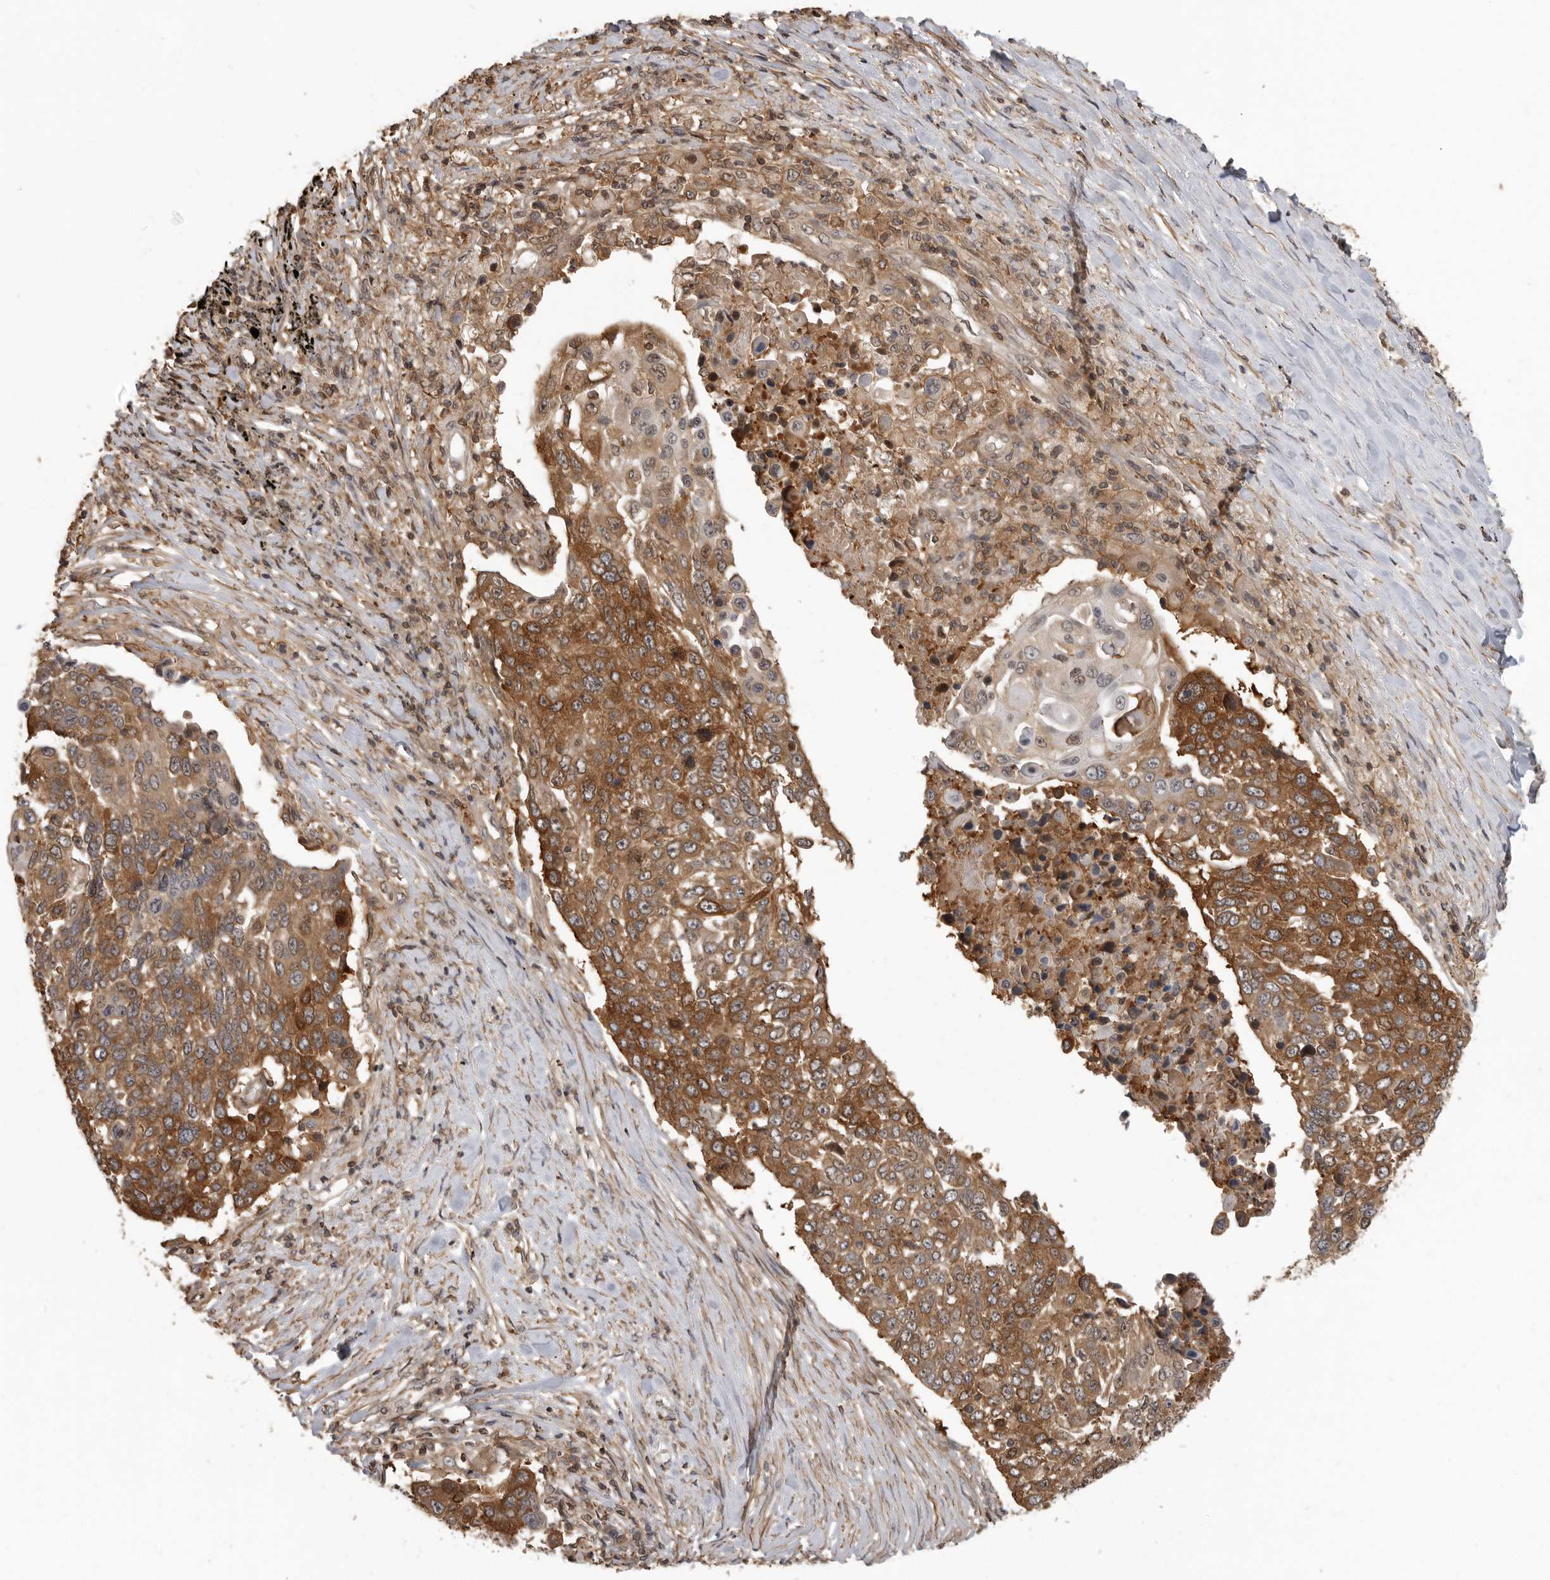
{"staining": {"intensity": "strong", "quantity": ">75%", "location": "cytoplasmic/membranous"}, "tissue": "lung cancer", "cell_type": "Tumor cells", "image_type": "cancer", "snomed": [{"axis": "morphology", "description": "Squamous cell carcinoma, NOS"}, {"axis": "topography", "description": "Lung"}], "caption": "Immunohistochemical staining of human squamous cell carcinoma (lung) shows high levels of strong cytoplasmic/membranous positivity in about >75% of tumor cells. (DAB (3,3'-diaminobenzidine) IHC with brightfield microscopy, high magnification).", "gene": "ERN1", "patient": {"sex": "male", "age": 66}}